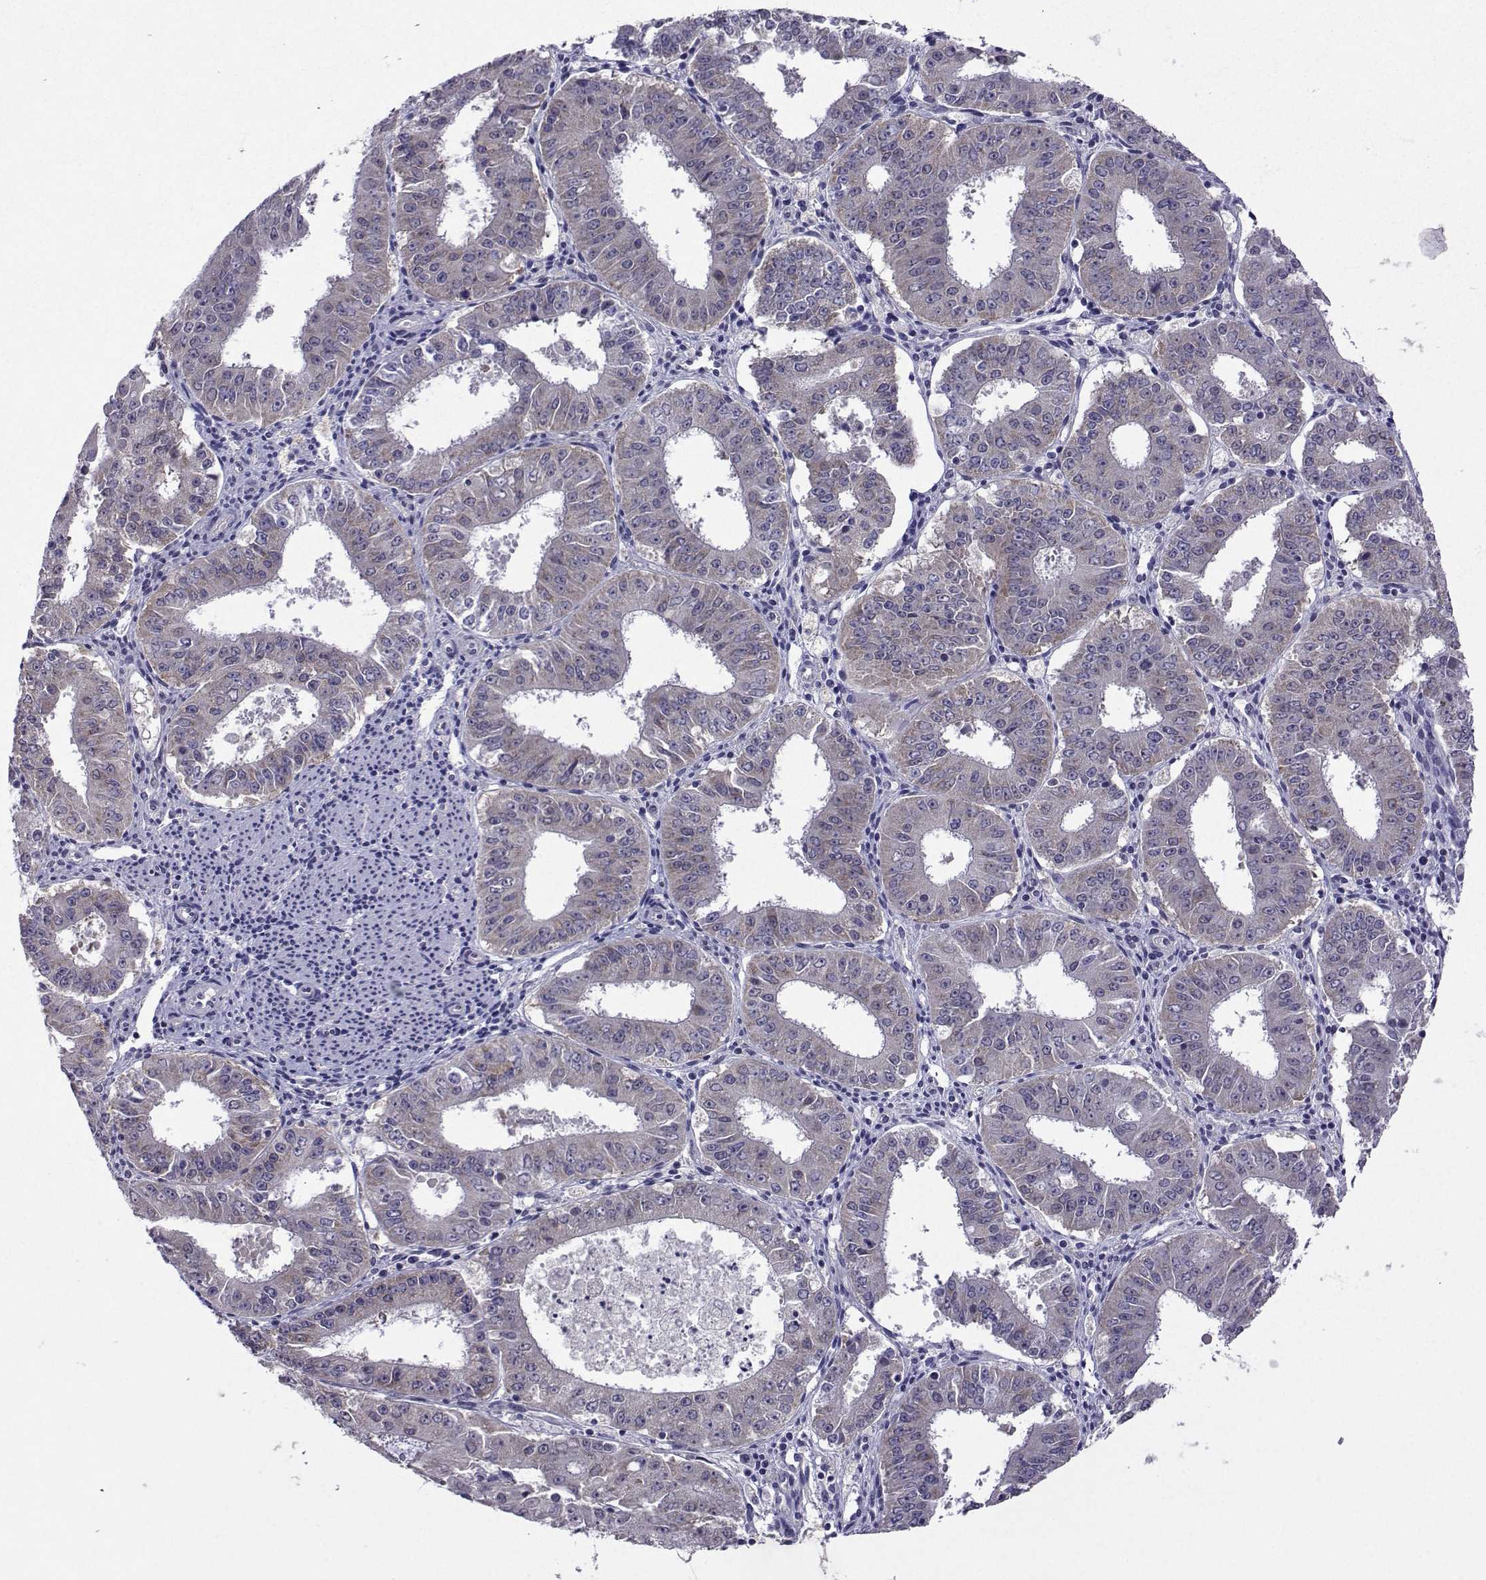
{"staining": {"intensity": "moderate", "quantity": "25%-75%", "location": "cytoplasmic/membranous"}, "tissue": "ovarian cancer", "cell_type": "Tumor cells", "image_type": "cancer", "snomed": [{"axis": "morphology", "description": "Carcinoma, endometroid"}, {"axis": "topography", "description": "Ovary"}], "caption": "Brown immunohistochemical staining in ovarian endometroid carcinoma demonstrates moderate cytoplasmic/membranous expression in about 25%-75% of tumor cells.", "gene": "DDX20", "patient": {"sex": "female", "age": 42}}